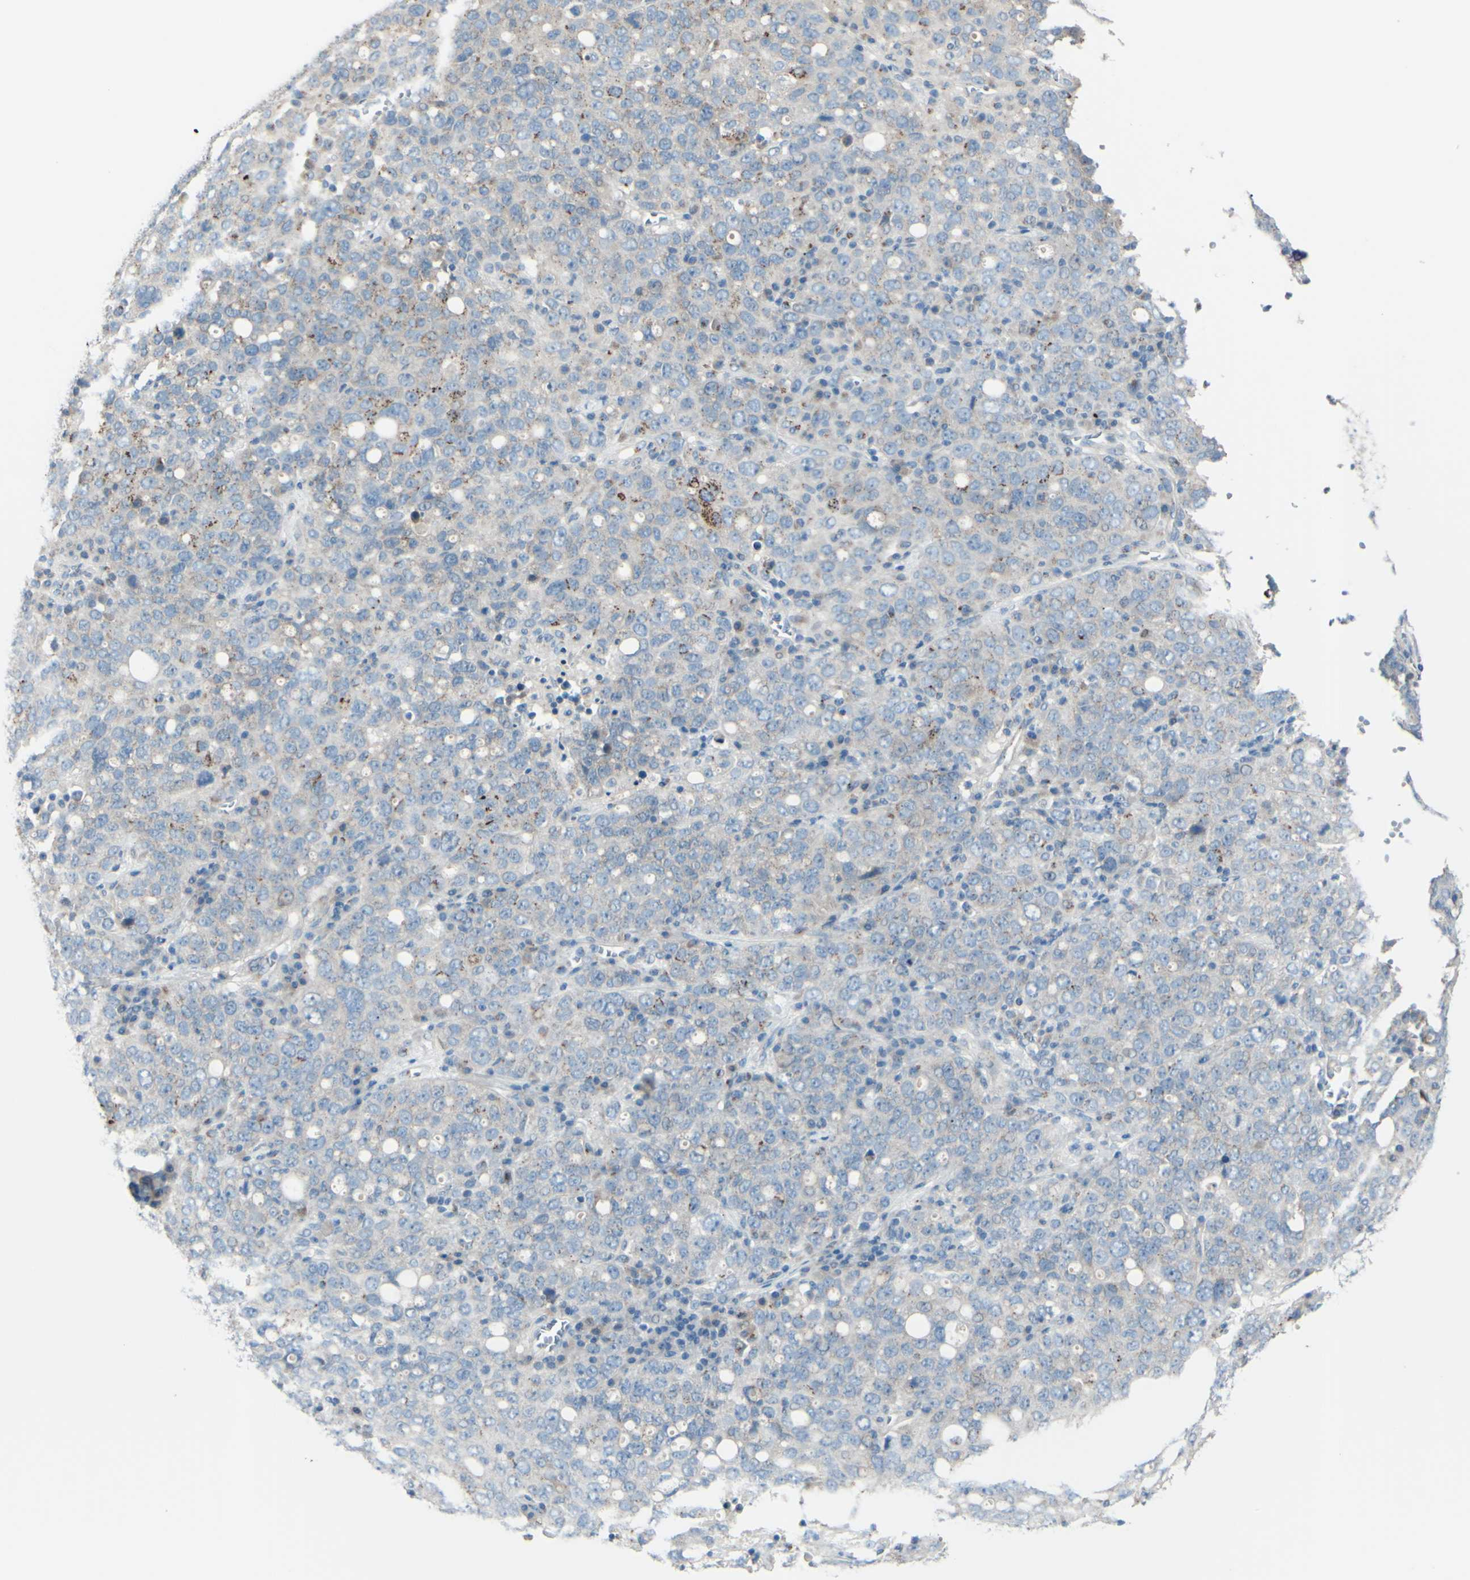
{"staining": {"intensity": "weak", "quantity": "<25%", "location": "cytoplasmic/membranous"}, "tissue": "ovarian cancer", "cell_type": "Tumor cells", "image_type": "cancer", "snomed": [{"axis": "morphology", "description": "Carcinoma, endometroid"}, {"axis": "topography", "description": "Ovary"}], "caption": "Immunohistochemistry micrograph of human ovarian endometroid carcinoma stained for a protein (brown), which reveals no staining in tumor cells.", "gene": "B4GALT1", "patient": {"sex": "female", "age": 62}}